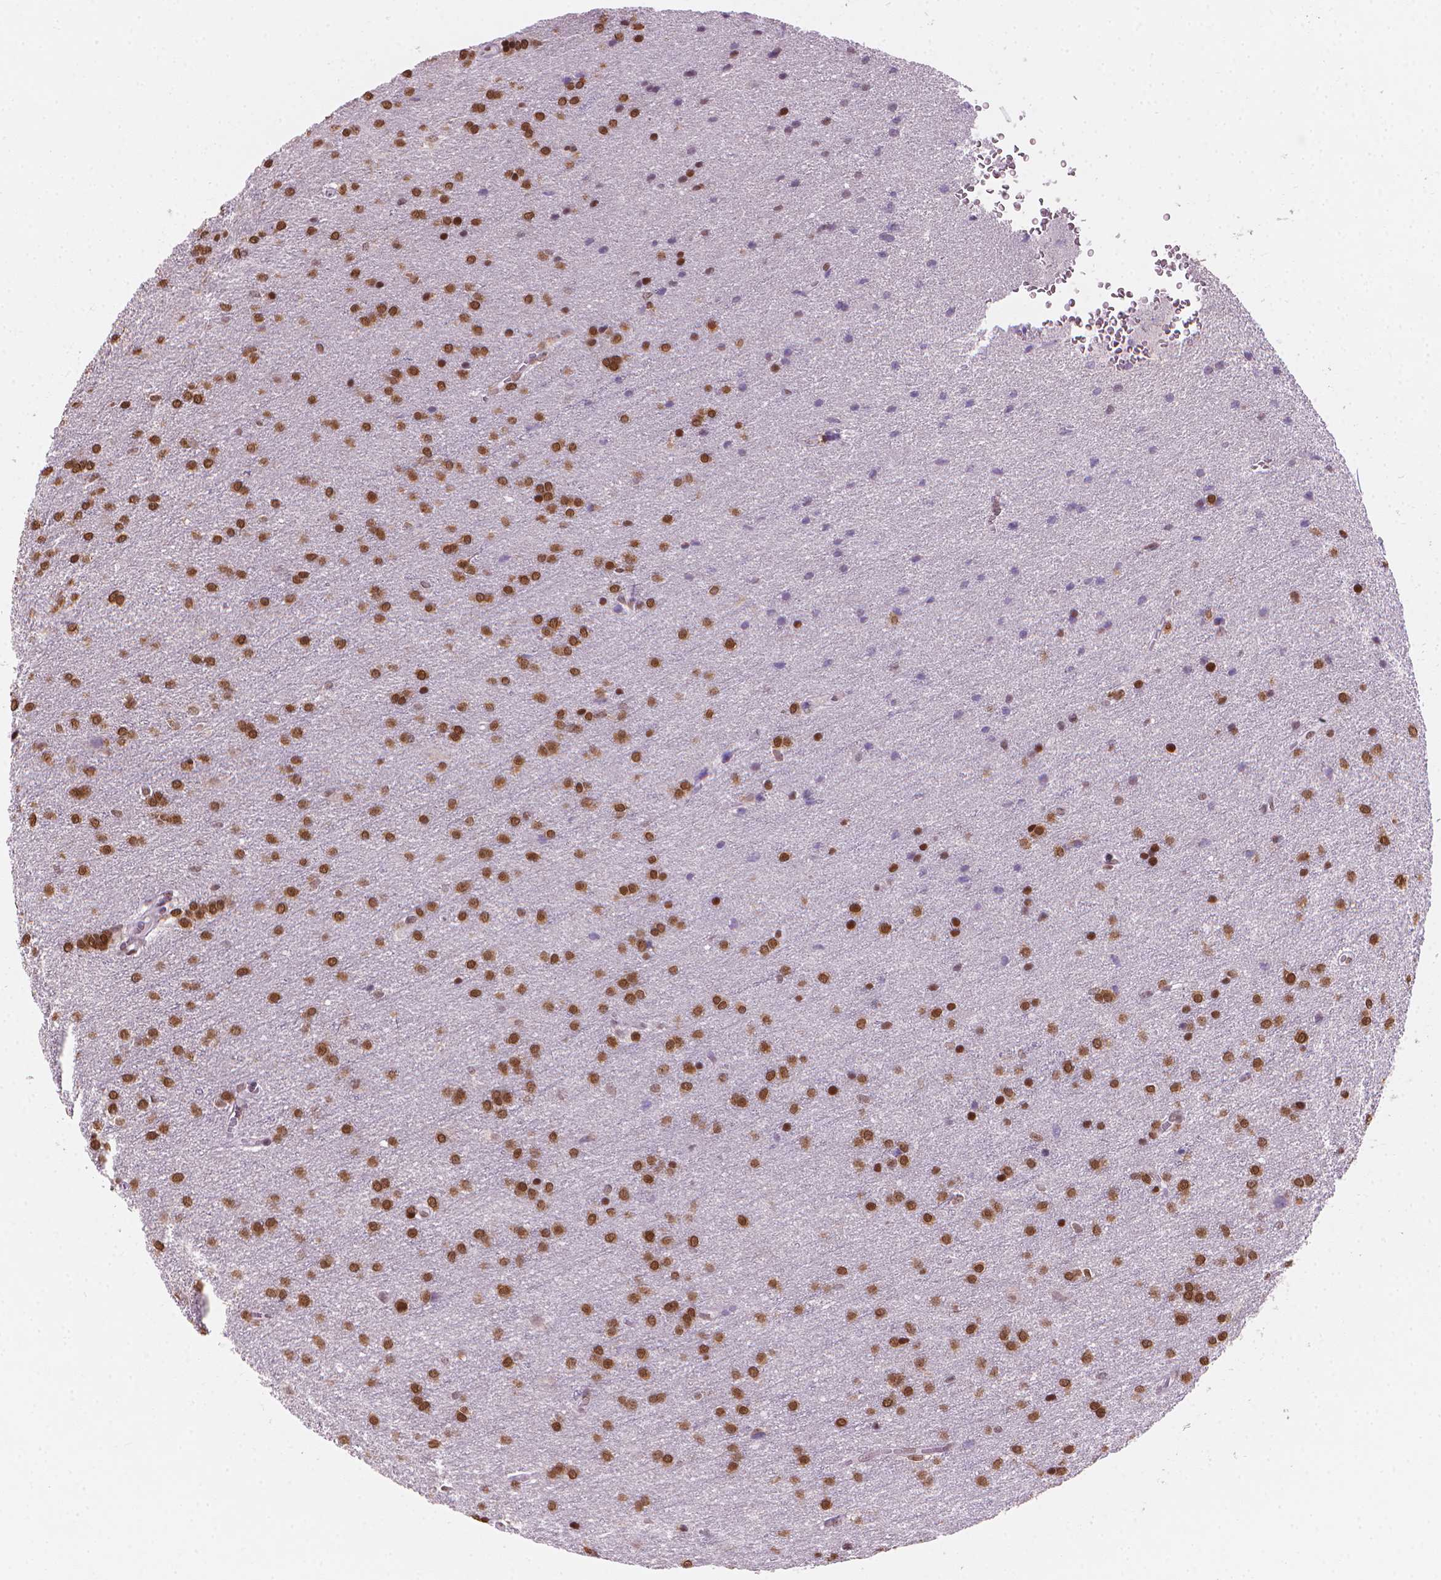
{"staining": {"intensity": "strong", "quantity": ">75%", "location": "nuclear"}, "tissue": "glioma", "cell_type": "Tumor cells", "image_type": "cancer", "snomed": [{"axis": "morphology", "description": "Glioma, malignant, Low grade"}, {"axis": "topography", "description": "Brain"}], "caption": "A brown stain labels strong nuclear staining of a protein in human glioma tumor cells. Nuclei are stained in blue.", "gene": "PIAS2", "patient": {"sex": "female", "age": 32}}